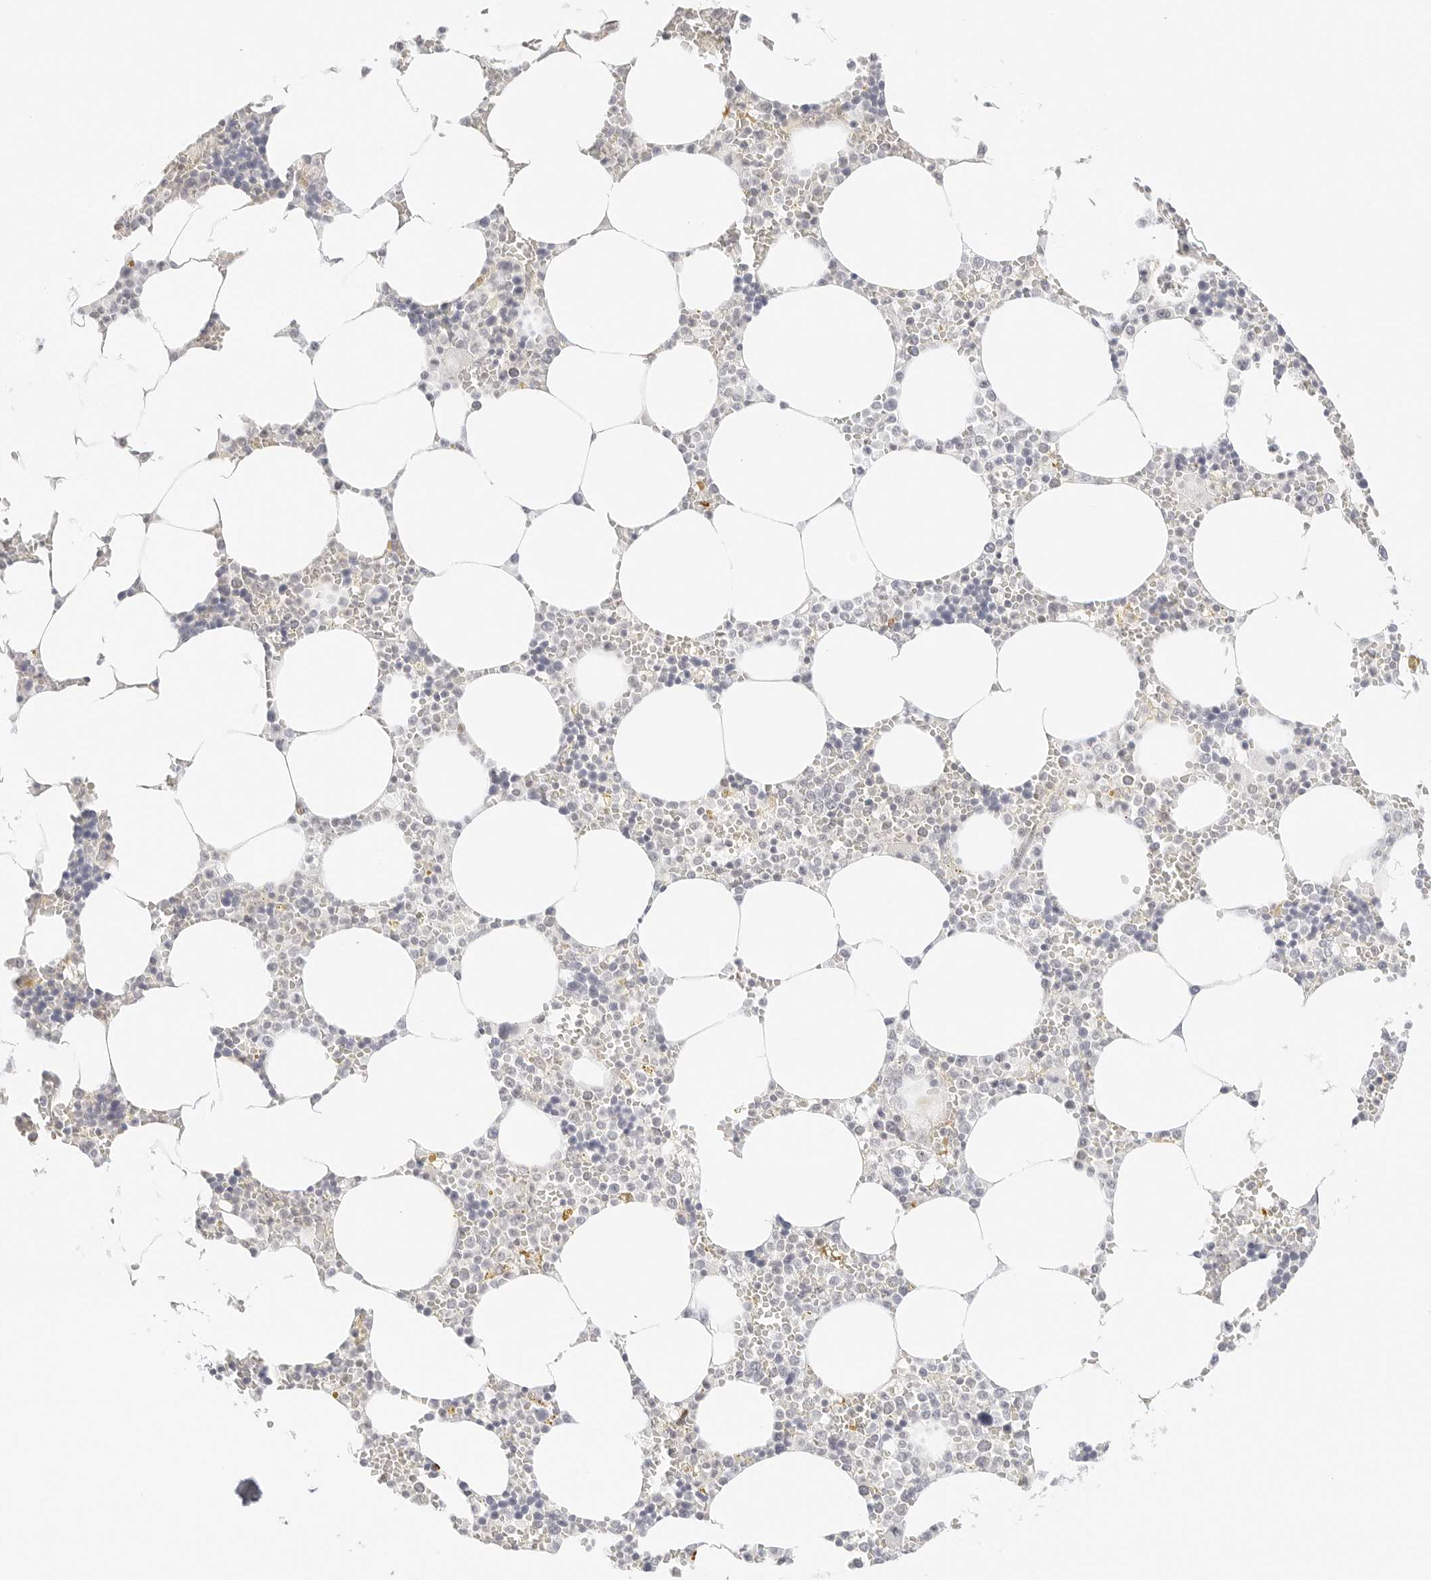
{"staining": {"intensity": "negative", "quantity": "none", "location": "none"}, "tissue": "bone marrow", "cell_type": "Hematopoietic cells", "image_type": "normal", "snomed": [{"axis": "morphology", "description": "Normal tissue, NOS"}, {"axis": "topography", "description": "Bone marrow"}], "caption": "DAB immunohistochemical staining of benign human bone marrow exhibits no significant staining in hematopoietic cells. (DAB IHC visualized using brightfield microscopy, high magnification).", "gene": "TEKT2", "patient": {"sex": "male", "age": 70}}